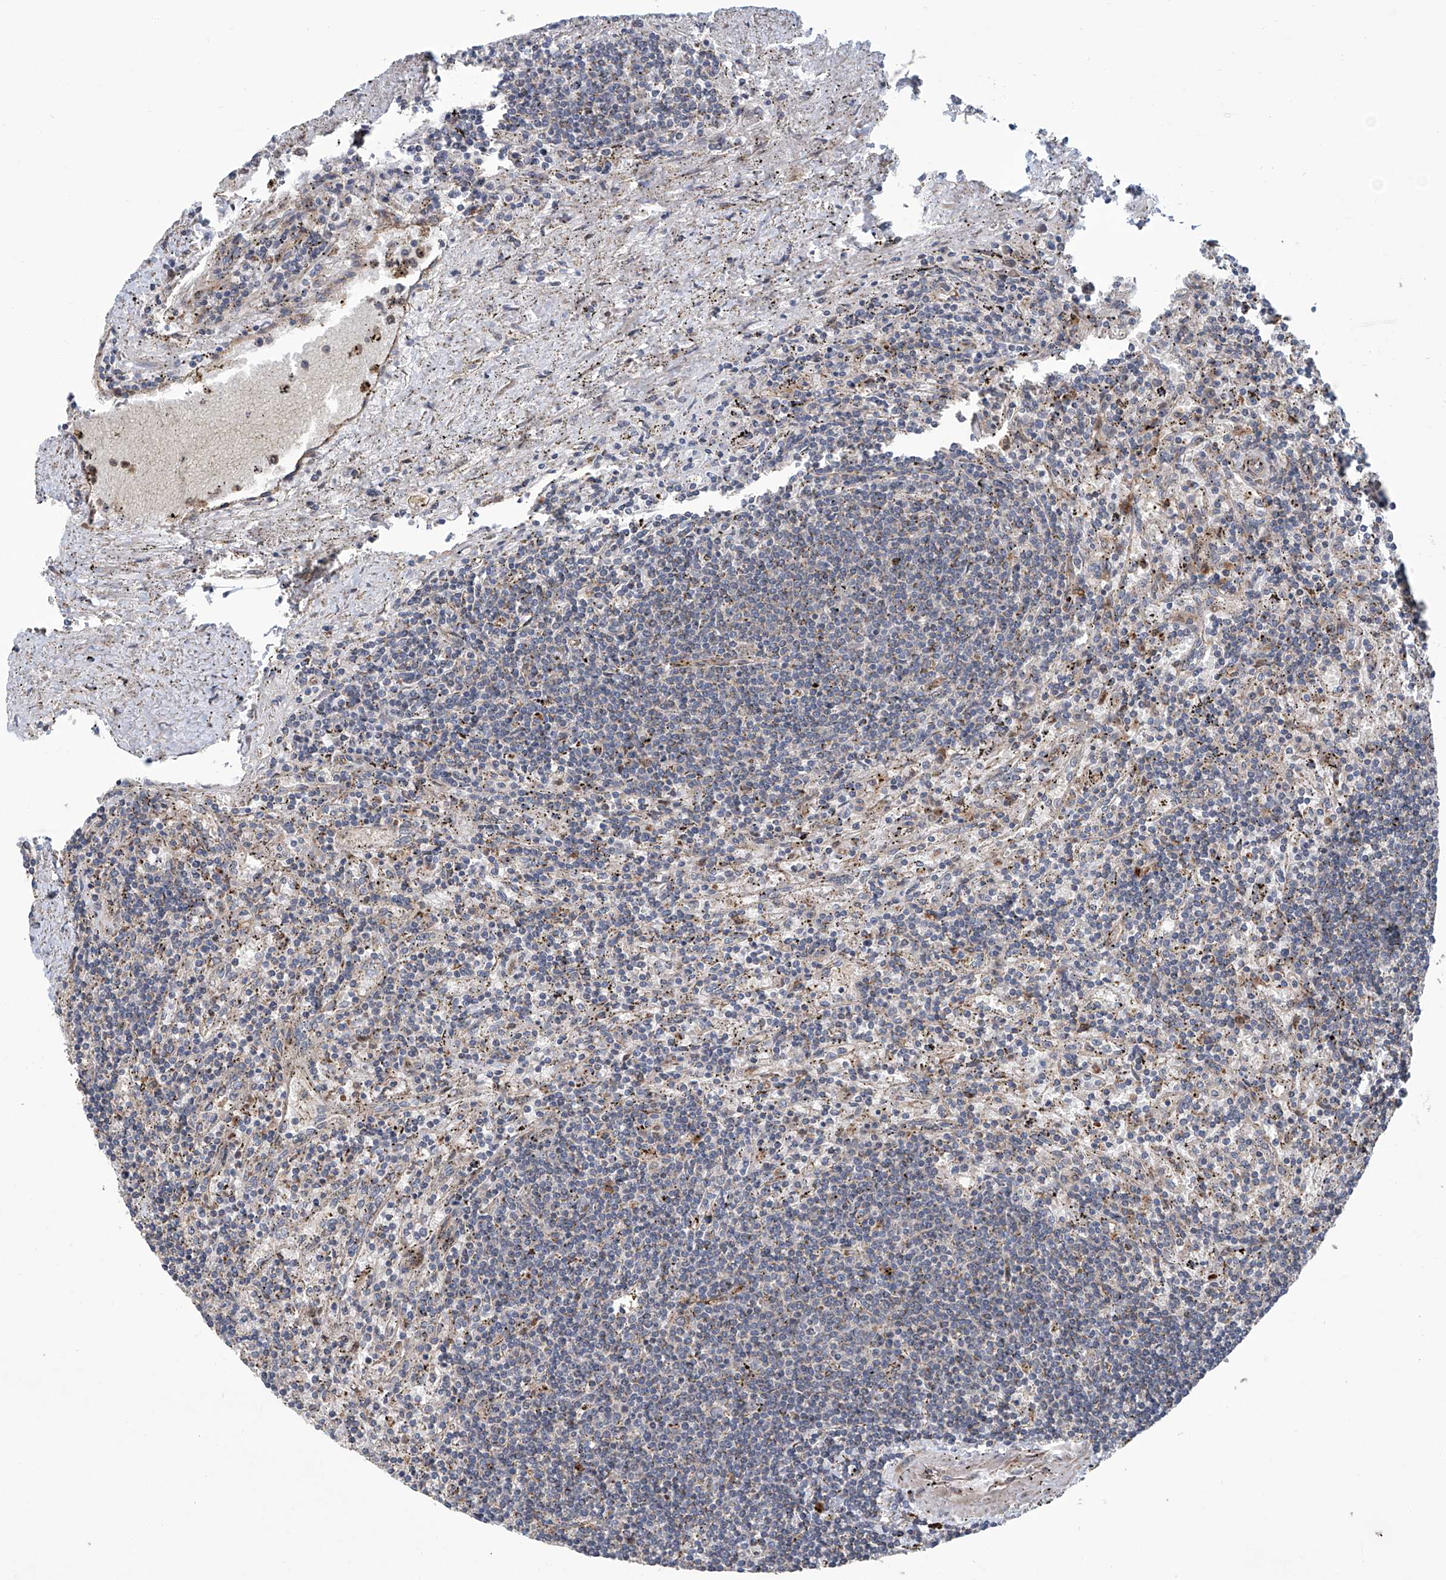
{"staining": {"intensity": "negative", "quantity": "none", "location": "none"}, "tissue": "lymphoma", "cell_type": "Tumor cells", "image_type": "cancer", "snomed": [{"axis": "morphology", "description": "Malignant lymphoma, non-Hodgkin's type, Low grade"}, {"axis": "topography", "description": "Spleen"}], "caption": "Immunohistochemical staining of human lymphoma reveals no significant expression in tumor cells. (IHC, brightfield microscopy, high magnification).", "gene": "EIF2D", "patient": {"sex": "male", "age": 76}}